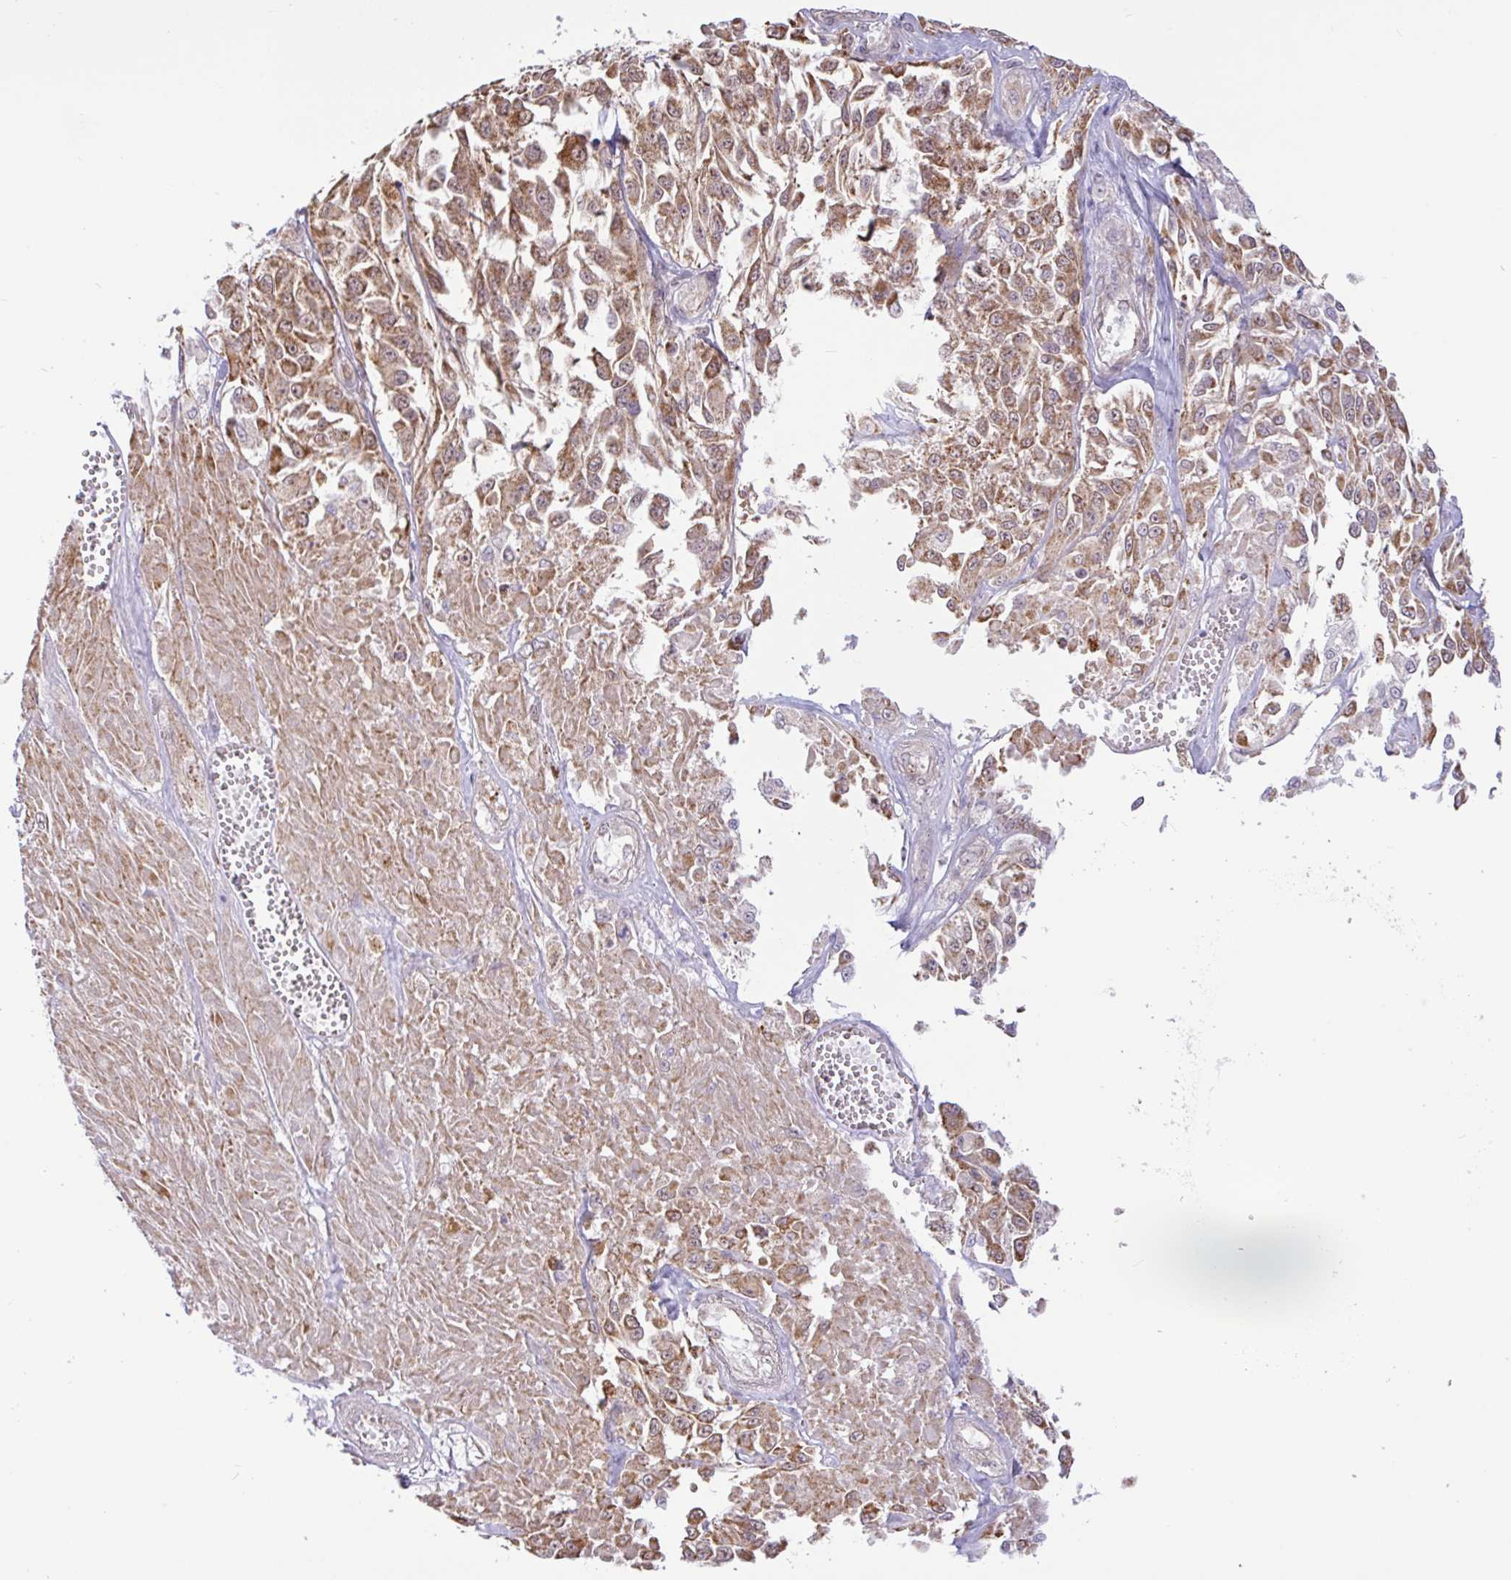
{"staining": {"intensity": "moderate", "quantity": ">75%", "location": "cytoplasmic/membranous"}, "tissue": "melanoma", "cell_type": "Tumor cells", "image_type": "cancer", "snomed": [{"axis": "morphology", "description": "Malignant melanoma, NOS"}, {"axis": "topography", "description": "Skin"}], "caption": "Moderate cytoplasmic/membranous protein expression is identified in approximately >75% of tumor cells in melanoma.", "gene": "DLEU7", "patient": {"sex": "male", "age": 94}}